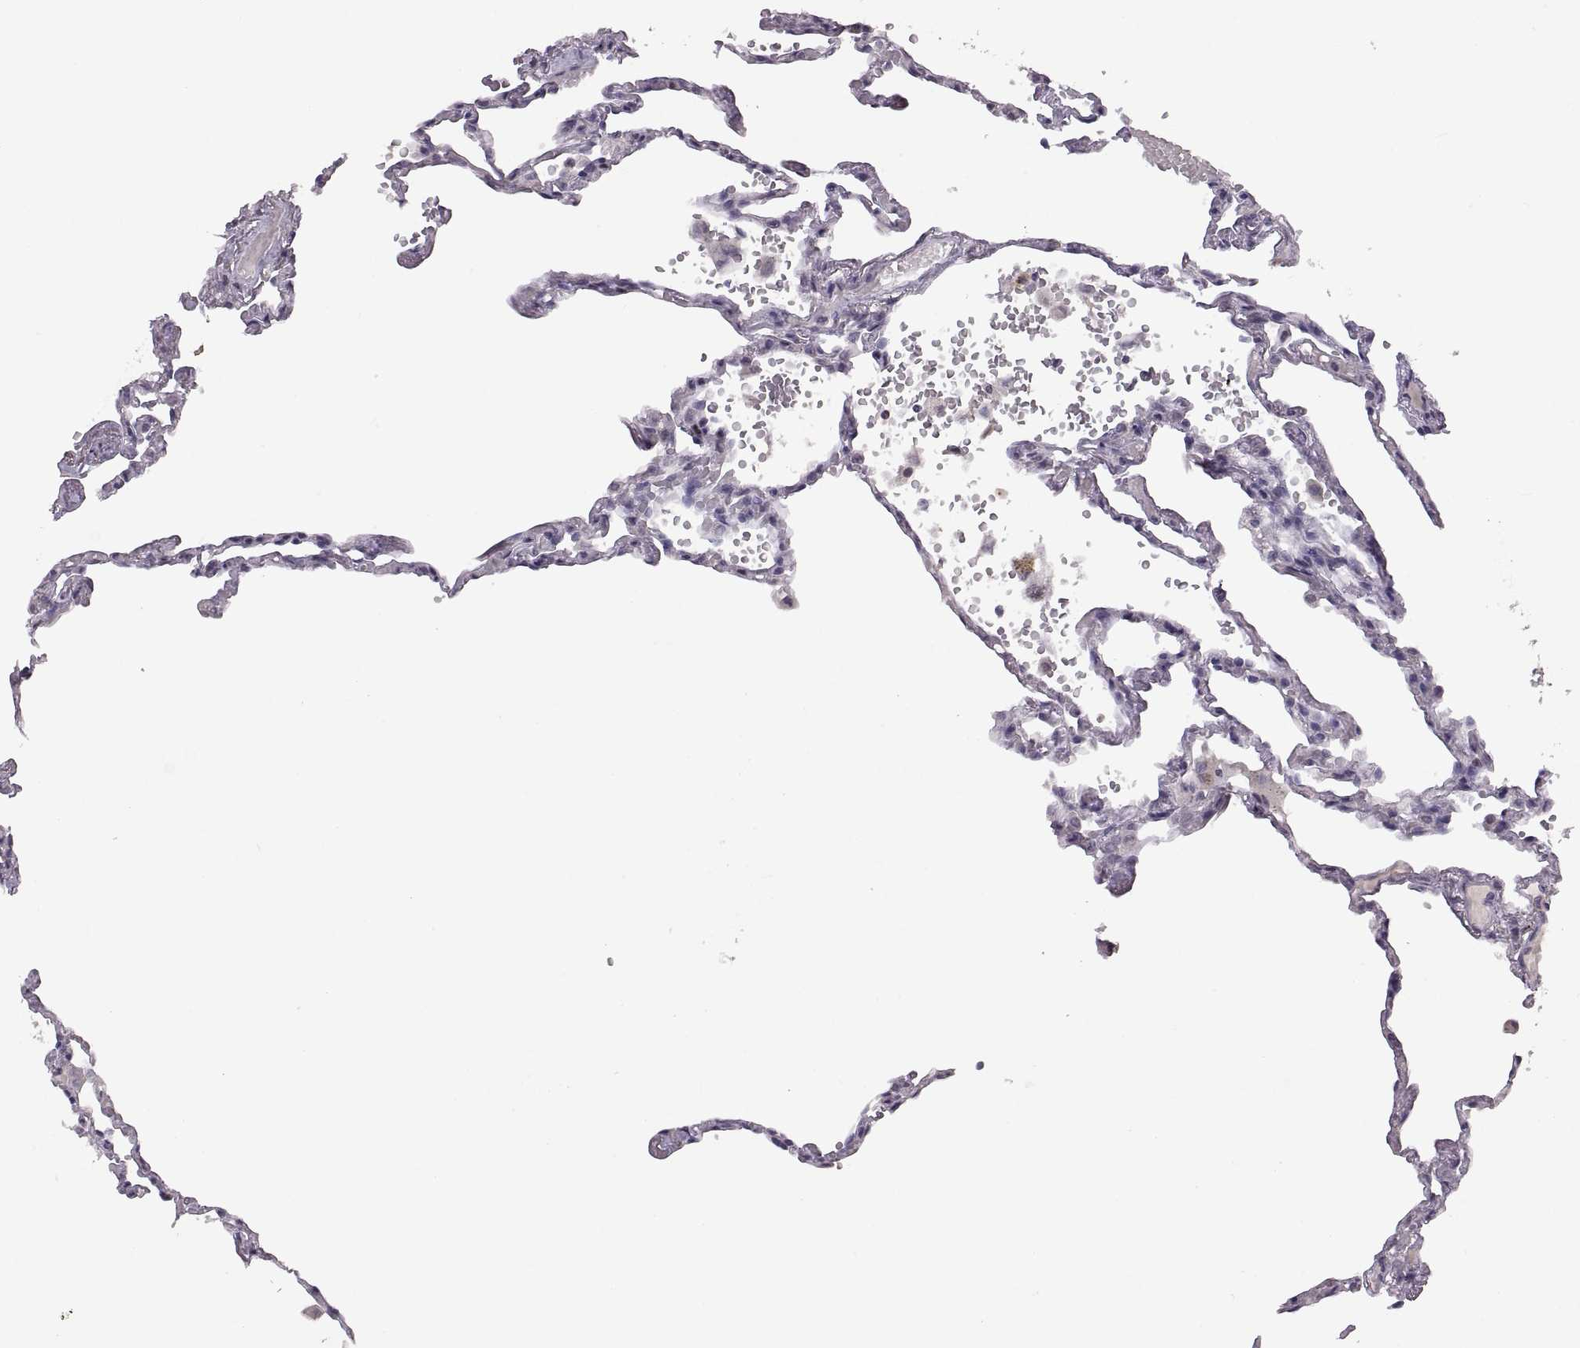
{"staining": {"intensity": "negative", "quantity": "none", "location": "none"}, "tissue": "lung", "cell_type": "Alveolar cells", "image_type": "normal", "snomed": [{"axis": "morphology", "description": "Normal tissue, NOS"}, {"axis": "topography", "description": "Lung"}], "caption": "Alveolar cells are negative for brown protein staining in unremarkable lung. (DAB (3,3'-diaminobenzidine) immunohistochemistry with hematoxylin counter stain).", "gene": "NEK2", "patient": {"sex": "male", "age": 78}}